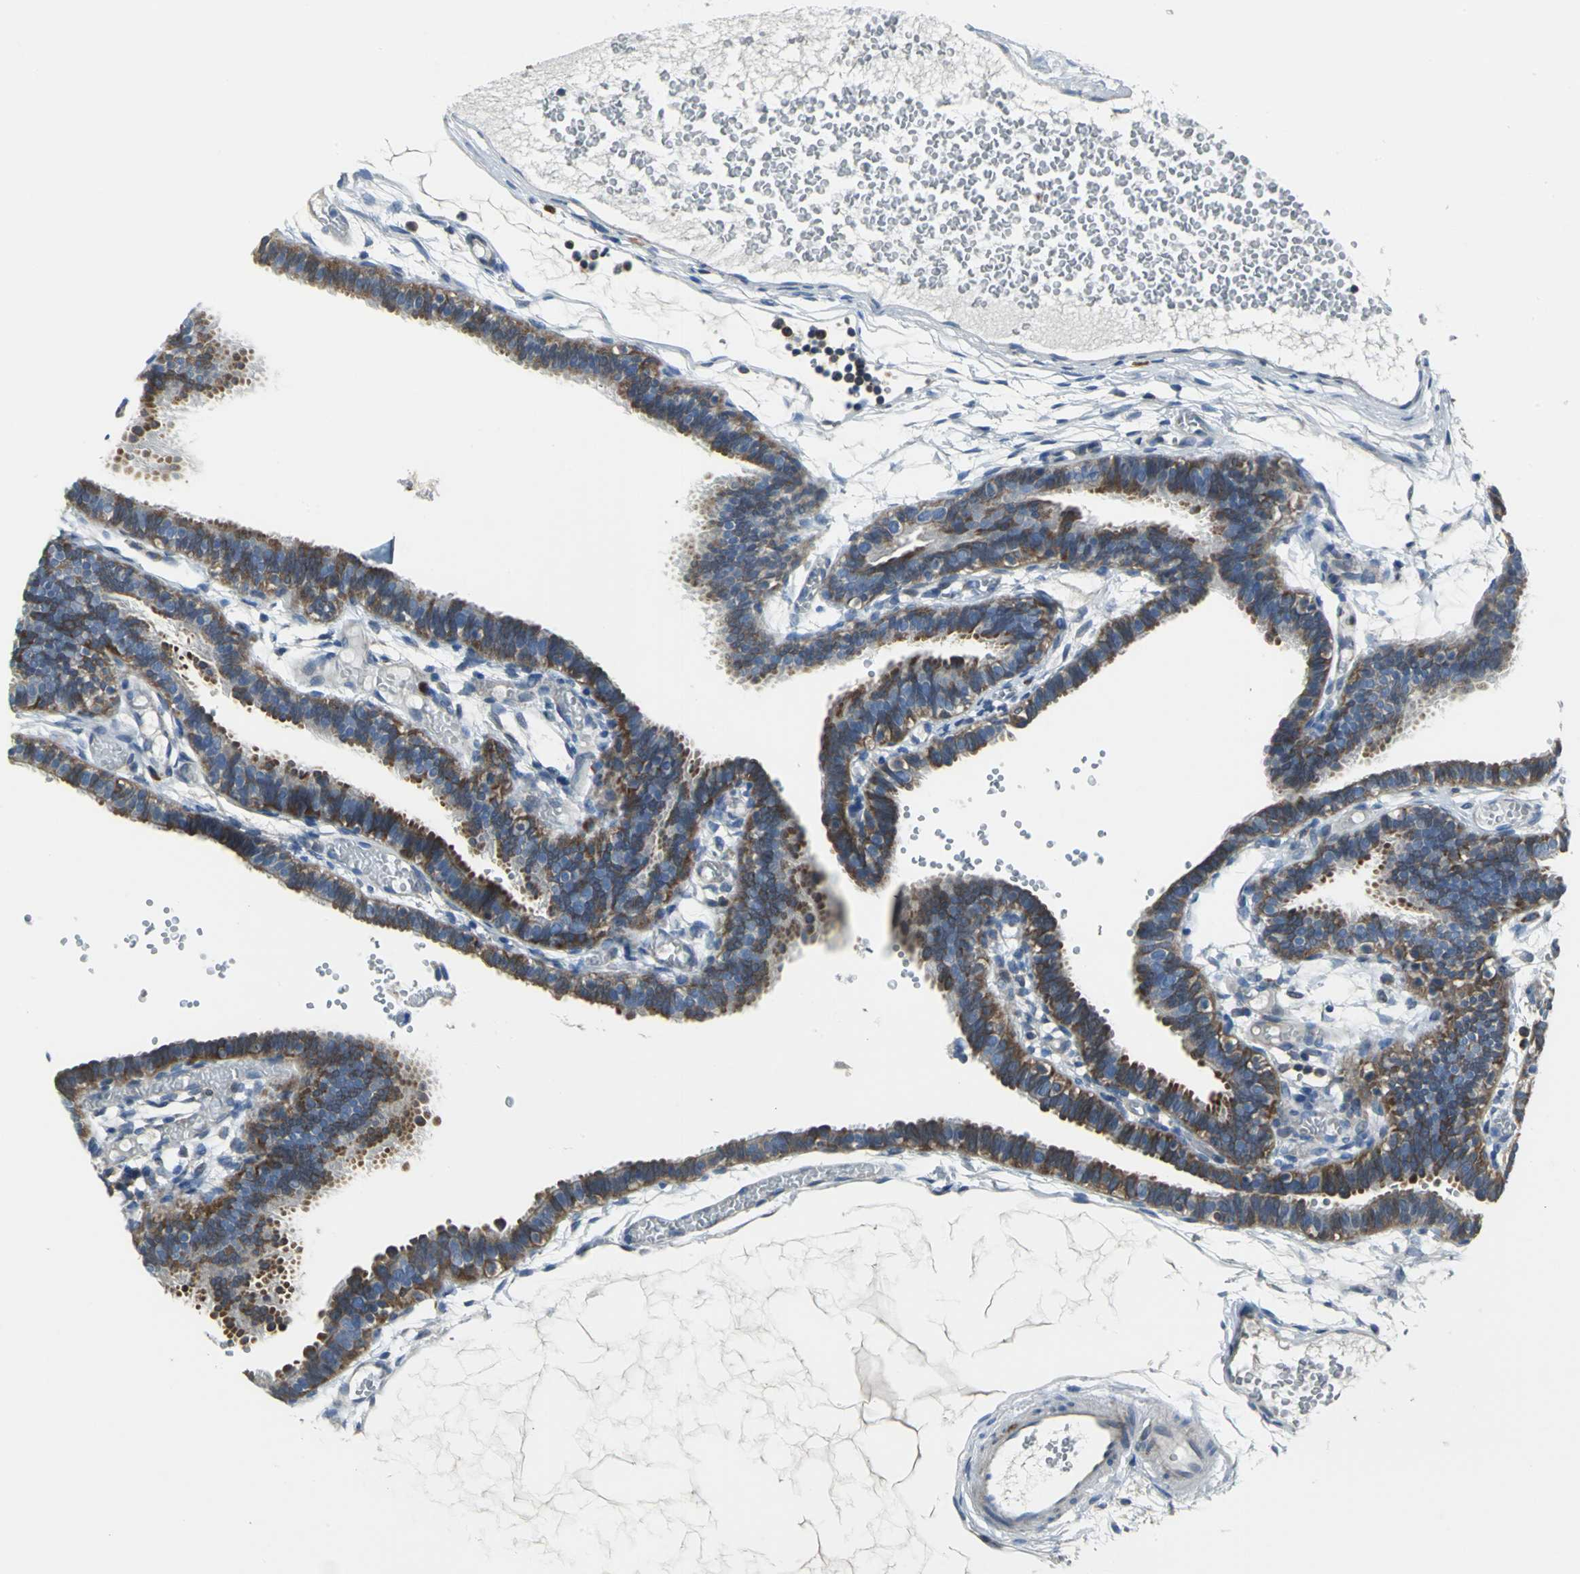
{"staining": {"intensity": "moderate", "quantity": ">75%", "location": "cytoplasmic/membranous"}, "tissue": "fallopian tube", "cell_type": "Glandular cells", "image_type": "normal", "snomed": [{"axis": "morphology", "description": "Normal tissue, NOS"}, {"axis": "topography", "description": "Fallopian tube"}], "caption": "Immunohistochemical staining of benign human fallopian tube demonstrates medium levels of moderate cytoplasmic/membranous staining in approximately >75% of glandular cells.", "gene": "EIF5A", "patient": {"sex": "female", "age": 29}}